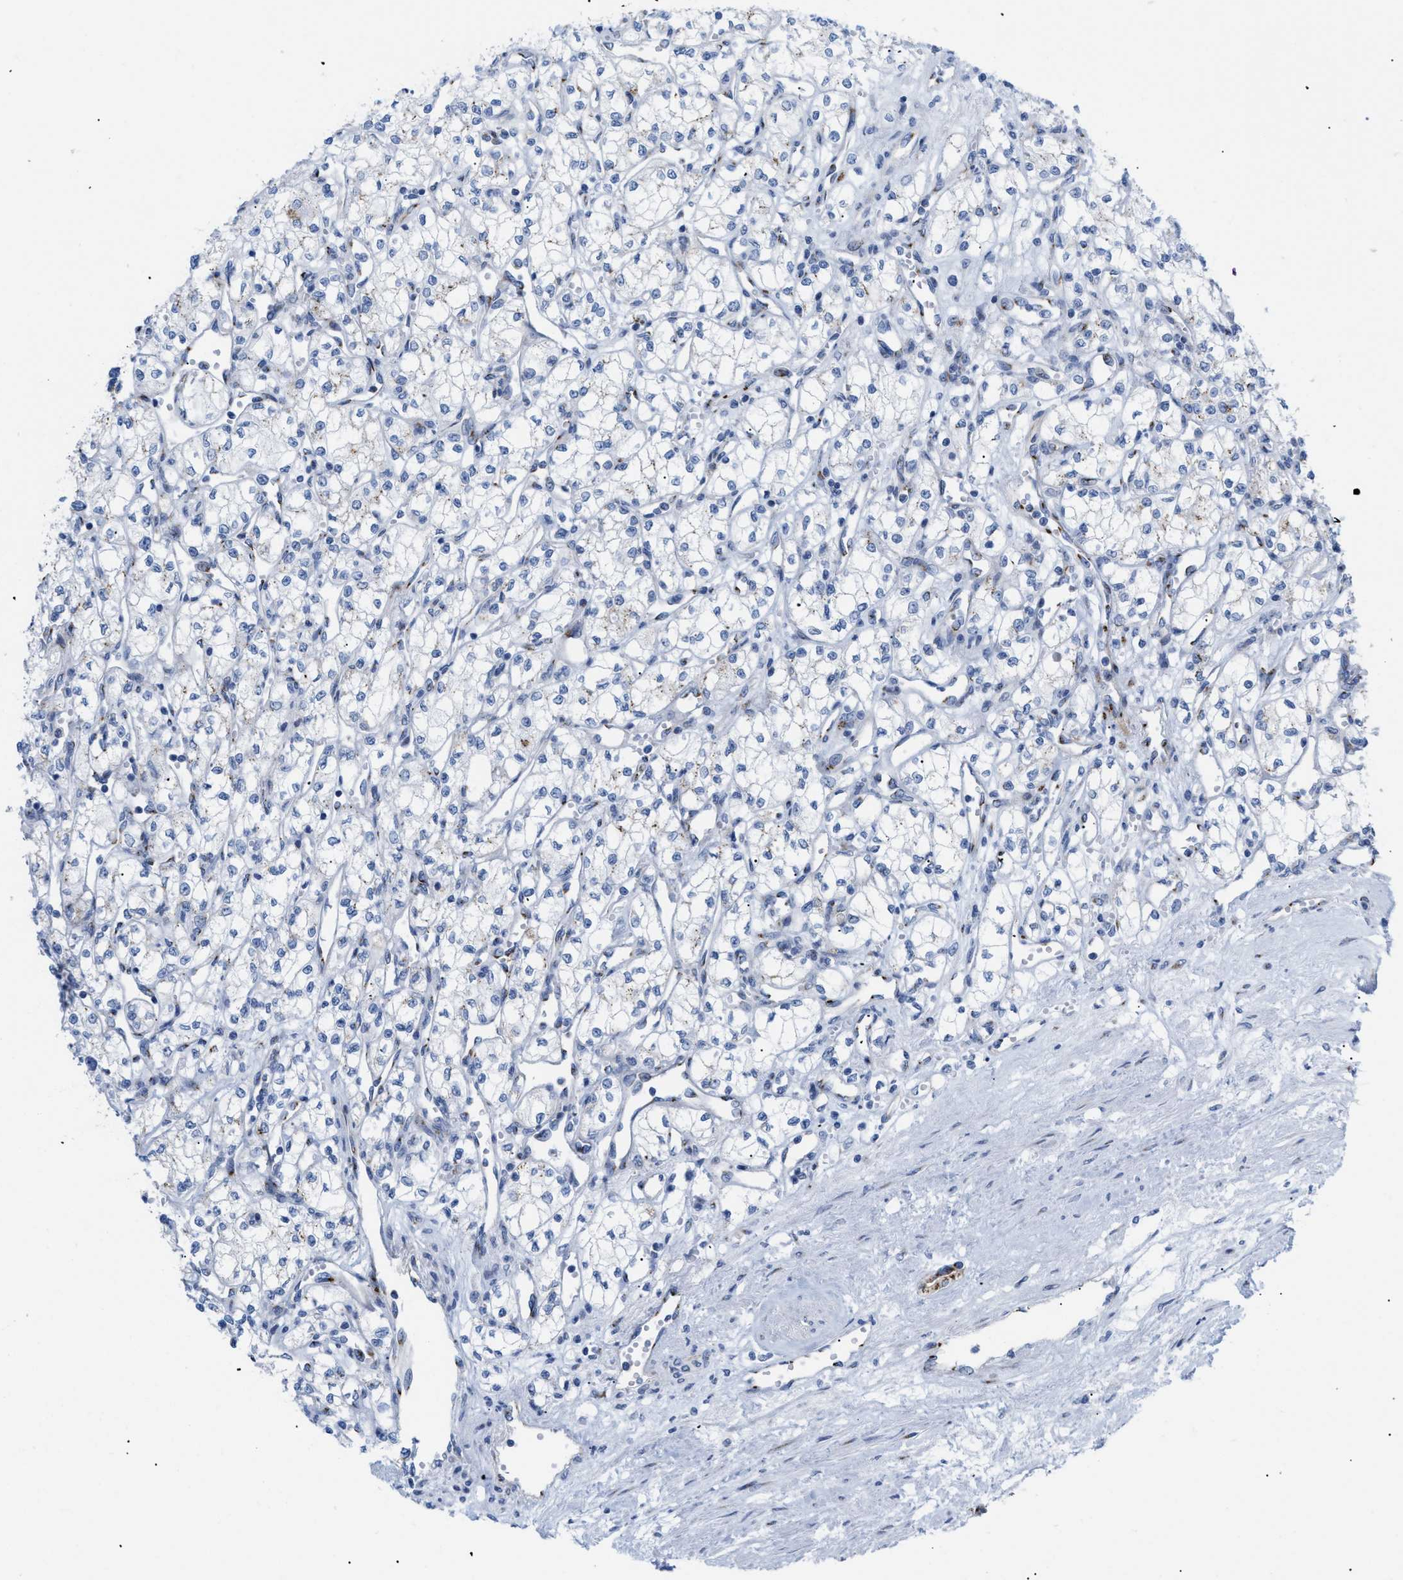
{"staining": {"intensity": "moderate", "quantity": "<25%", "location": "cytoplasmic/membranous"}, "tissue": "renal cancer", "cell_type": "Tumor cells", "image_type": "cancer", "snomed": [{"axis": "morphology", "description": "Adenocarcinoma, NOS"}, {"axis": "topography", "description": "Kidney"}], "caption": "Renal cancer (adenocarcinoma) stained for a protein displays moderate cytoplasmic/membranous positivity in tumor cells.", "gene": "TMEM17", "patient": {"sex": "male", "age": 59}}